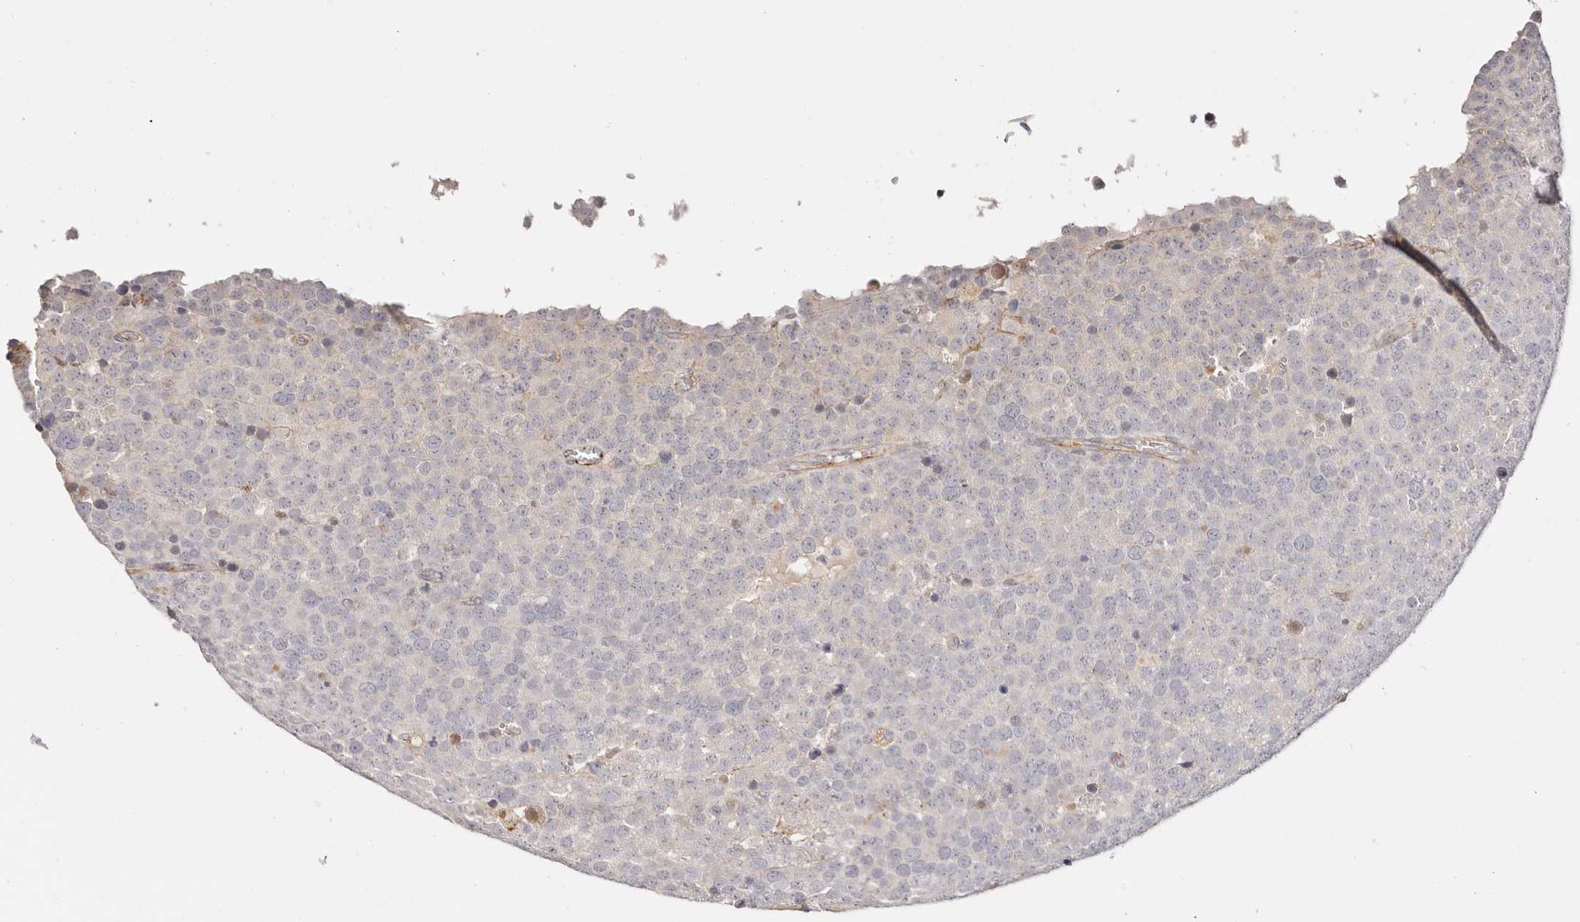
{"staining": {"intensity": "negative", "quantity": "none", "location": "none"}, "tissue": "testis cancer", "cell_type": "Tumor cells", "image_type": "cancer", "snomed": [{"axis": "morphology", "description": "Seminoma, NOS"}, {"axis": "topography", "description": "Testis"}], "caption": "Protein analysis of testis cancer exhibits no significant staining in tumor cells.", "gene": "SLC35B2", "patient": {"sex": "male", "age": 71}}